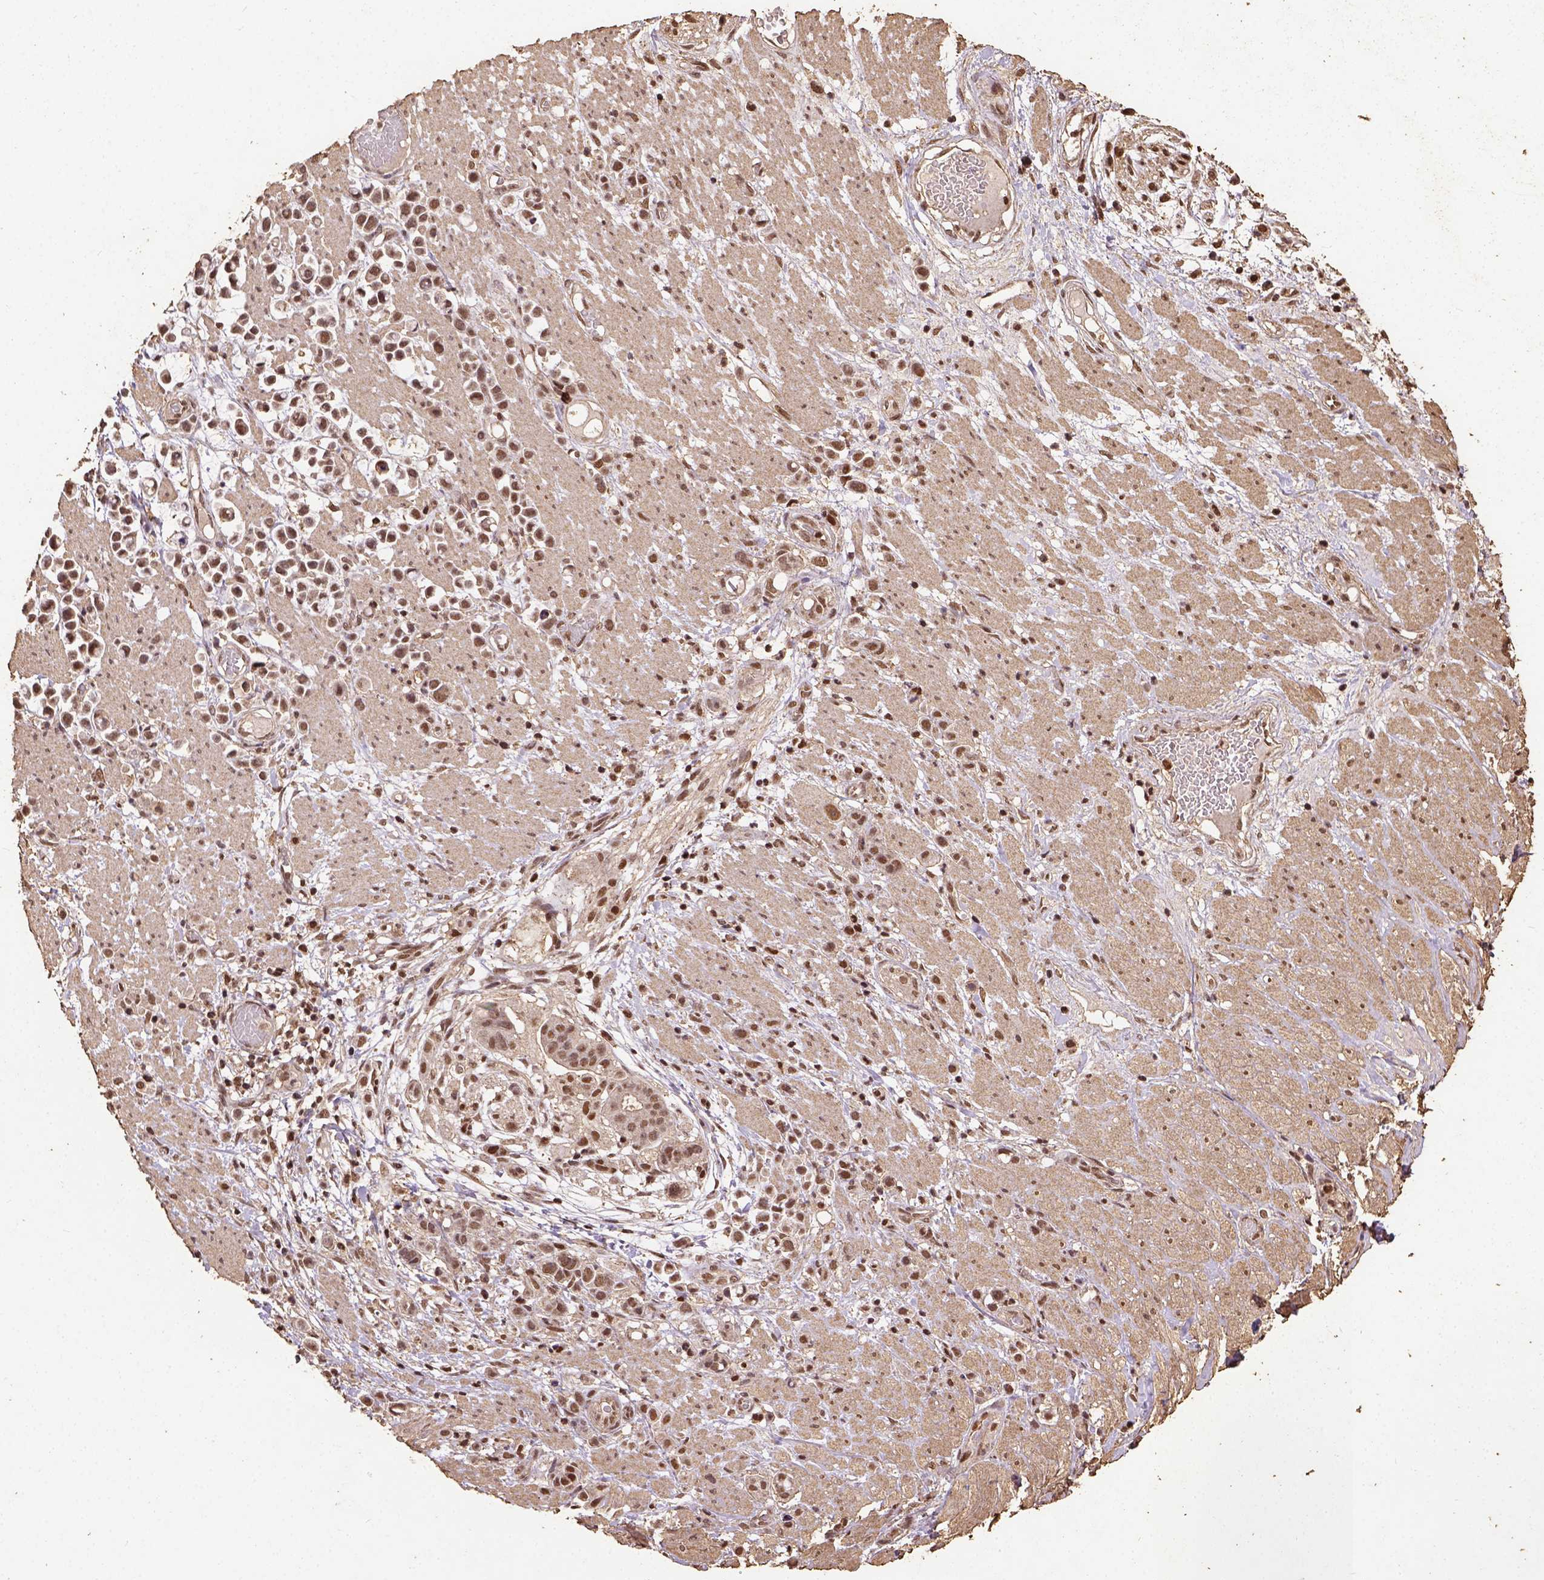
{"staining": {"intensity": "moderate", "quantity": ">75%", "location": "nuclear"}, "tissue": "stomach cancer", "cell_type": "Tumor cells", "image_type": "cancer", "snomed": [{"axis": "morphology", "description": "Adenocarcinoma, NOS"}, {"axis": "topography", "description": "Stomach"}], "caption": "Stomach adenocarcinoma stained with immunohistochemistry (IHC) demonstrates moderate nuclear positivity in approximately >75% of tumor cells.", "gene": "NACC1", "patient": {"sex": "male", "age": 82}}